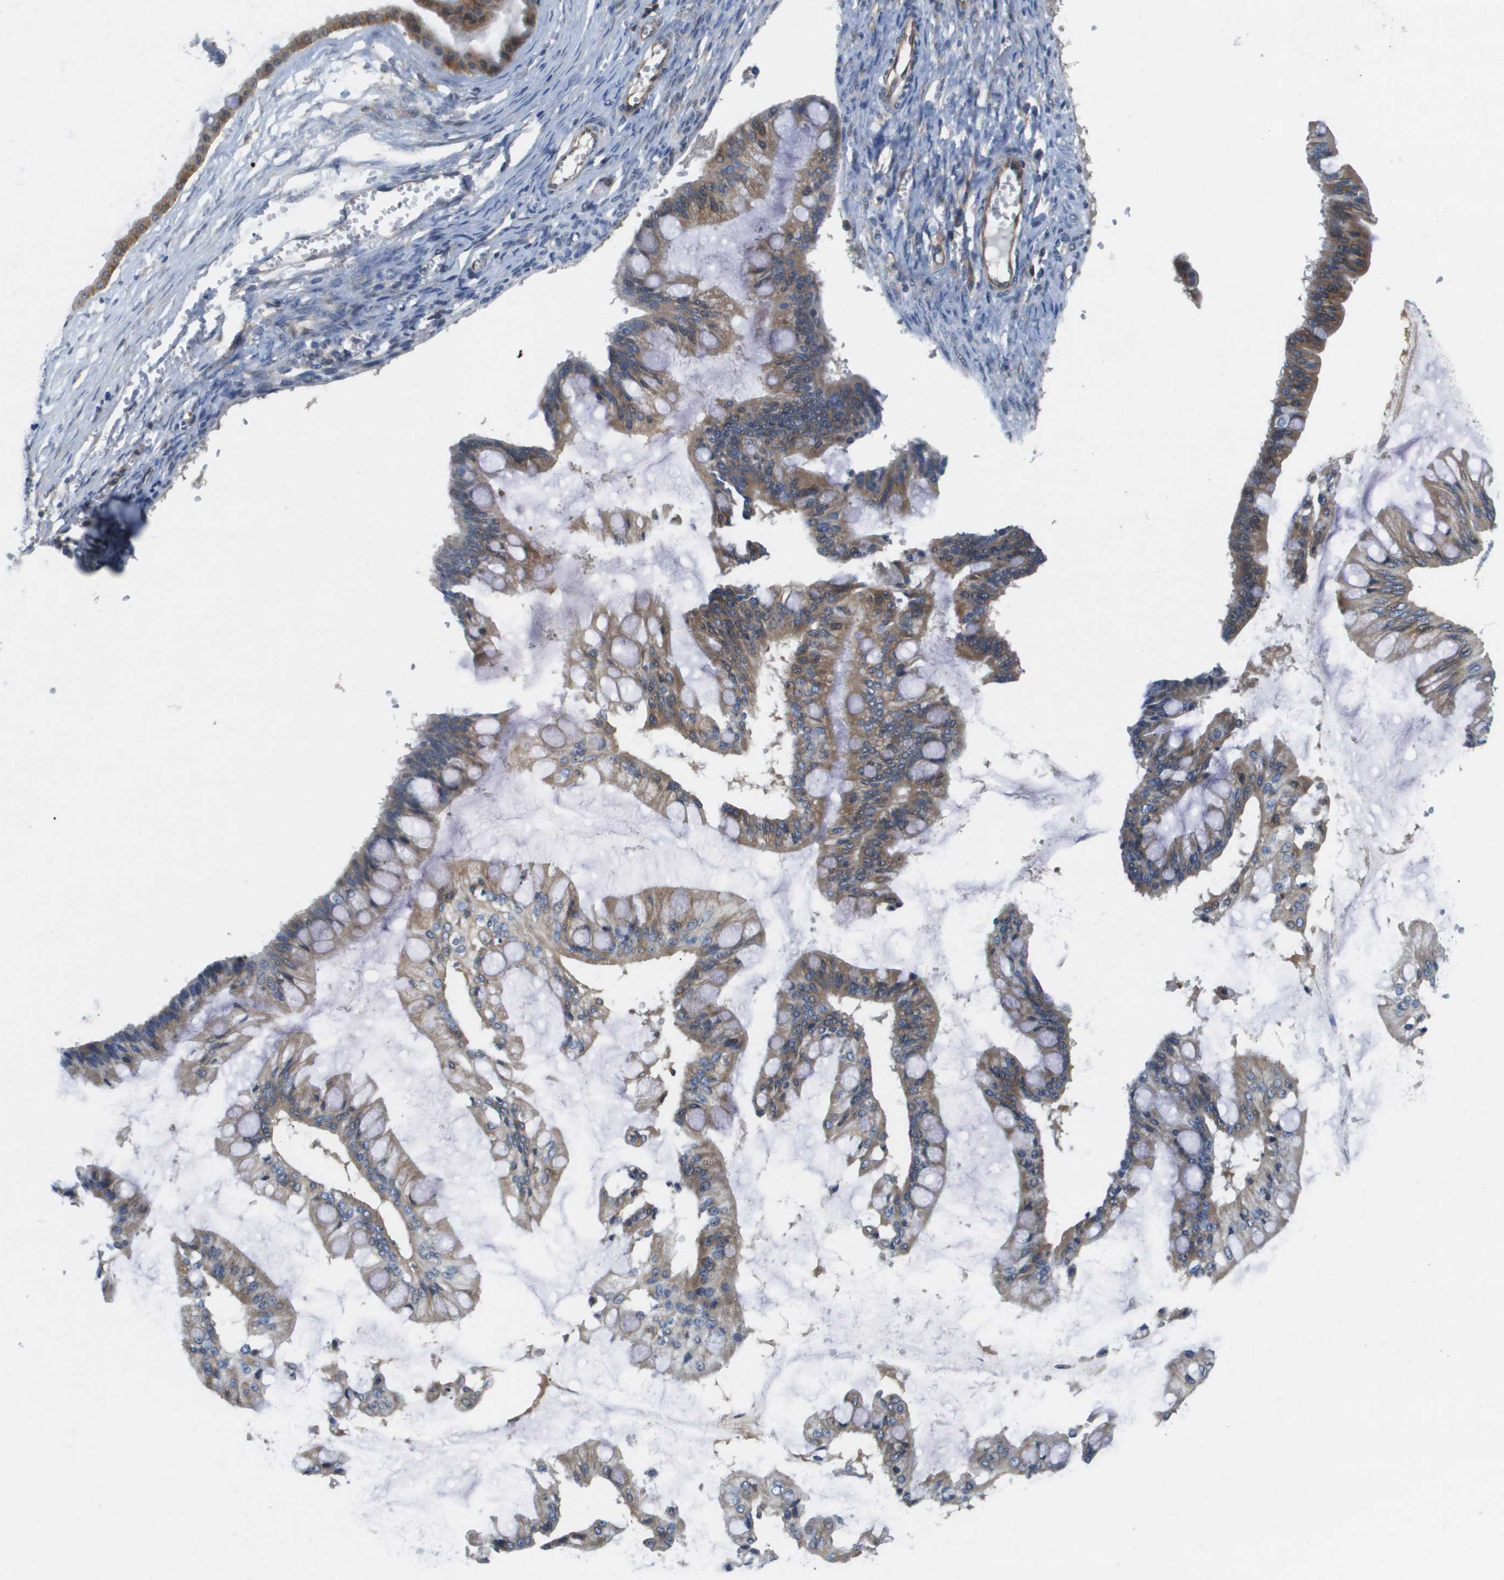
{"staining": {"intensity": "moderate", "quantity": ">75%", "location": "cytoplasmic/membranous"}, "tissue": "ovarian cancer", "cell_type": "Tumor cells", "image_type": "cancer", "snomed": [{"axis": "morphology", "description": "Cystadenocarcinoma, mucinous, NOS"}, {"axis": "topography", "description": "Ovary"}], "caption": "Mucinous cystadenocarcinoma (ovarian) stained with a protein marker reveals moderate staining in tumor cells.", "gene": "SCN4B", "patient": {"sex": "female", "age": 73}}